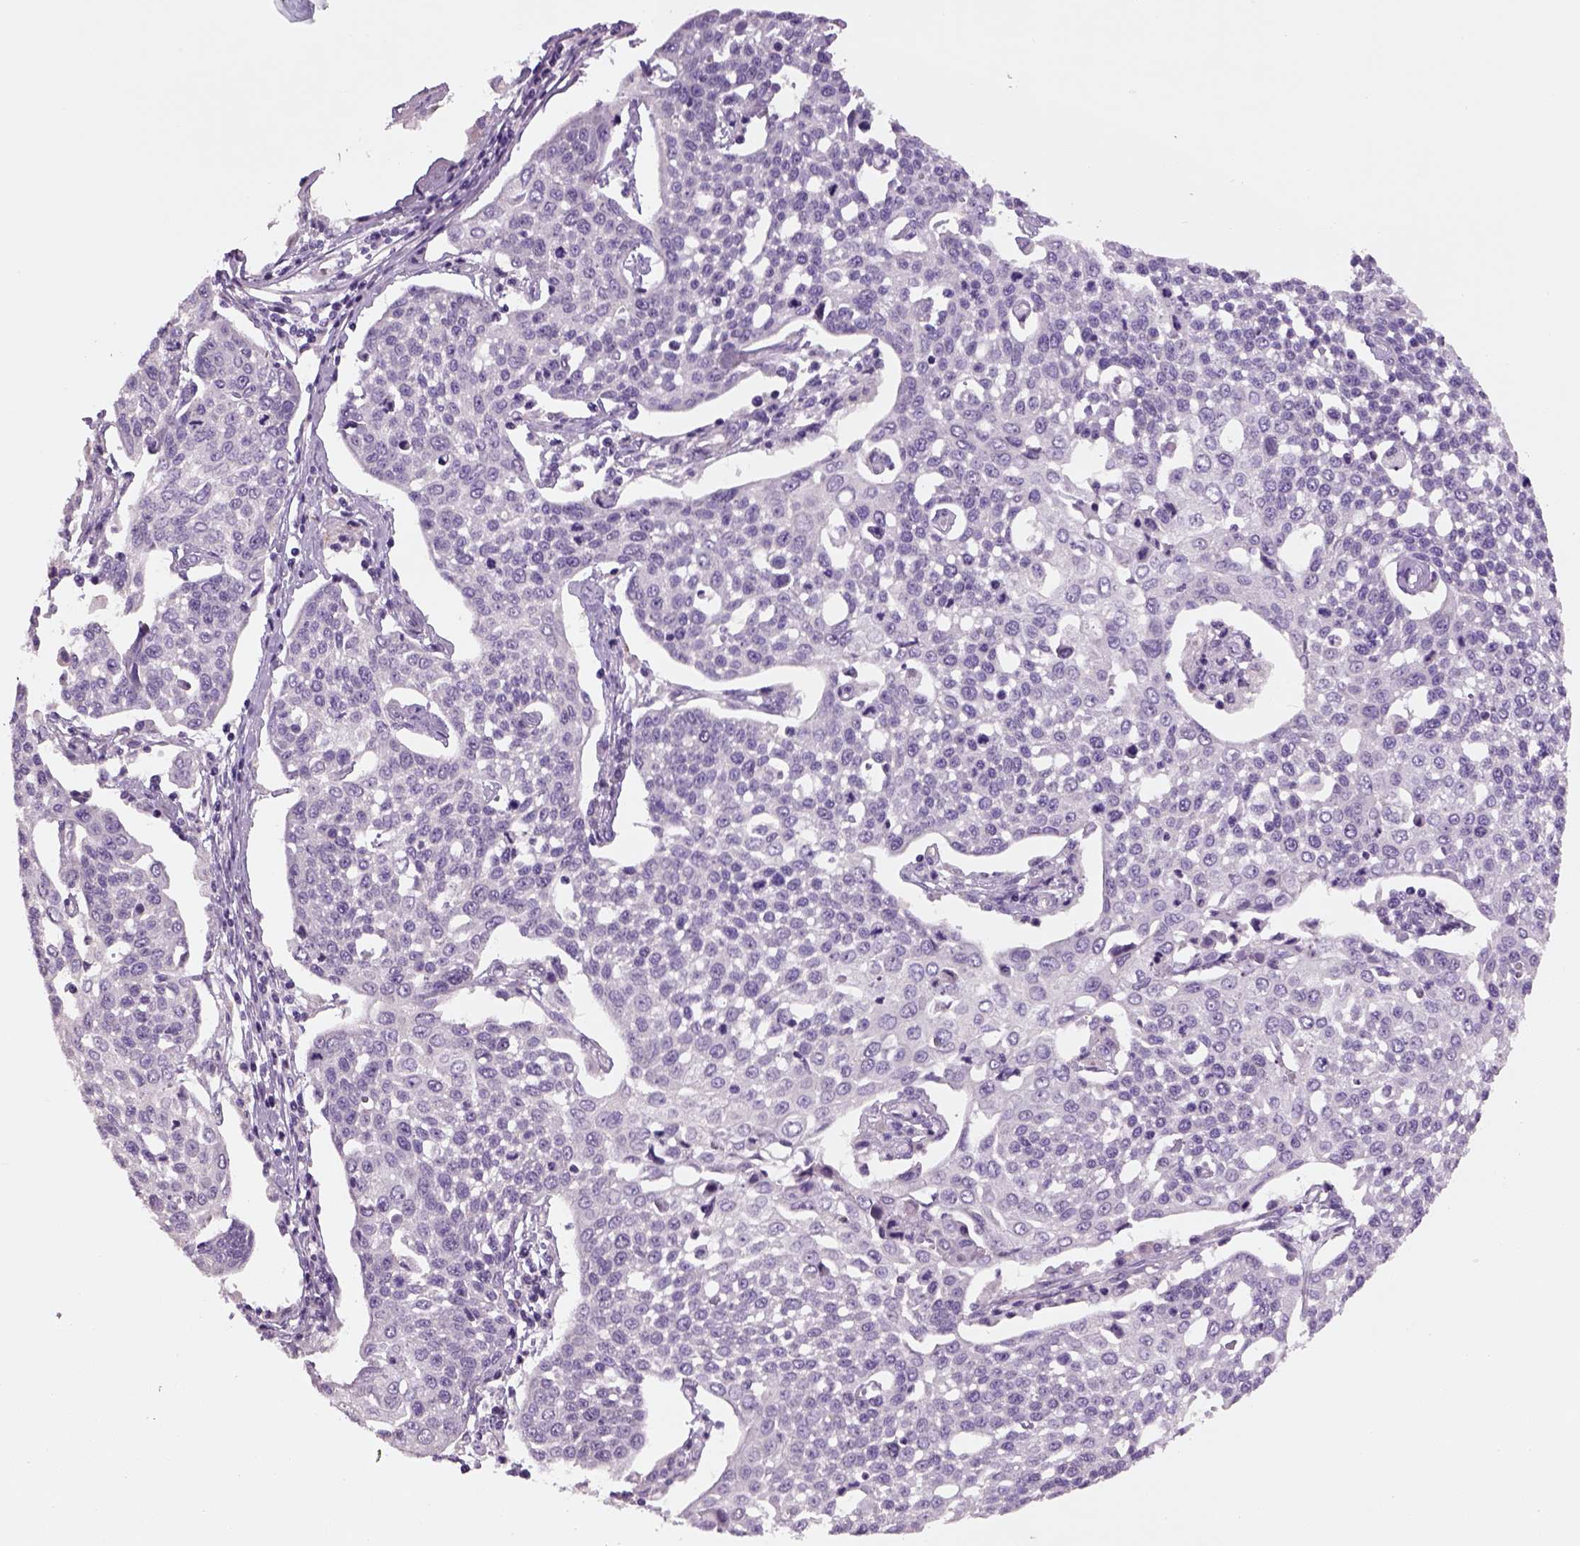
{"staining": {"intensity": "negative", "quantity": "none", "location": "none"}, "tissue": "cervical cancer", "cell_type": "Tumor cells", "image_type": "cancer", "snomed": [{"axis": "morphology", "description": "Squamous cell carcinoma, NOS"}, {"axis": "topography", "description": "Cervix"}], "caption": "A histopathology image of cervical squamous cell carcinoma stained for a protein displays no brown staining in tumor cells. Brightfield microscopy of IHC stained with DAB (brown) and hematoxylin (blue), captured at high magnification.", "gene": "ELOVL3", "patient": {"sex": "female", "age": 34}}